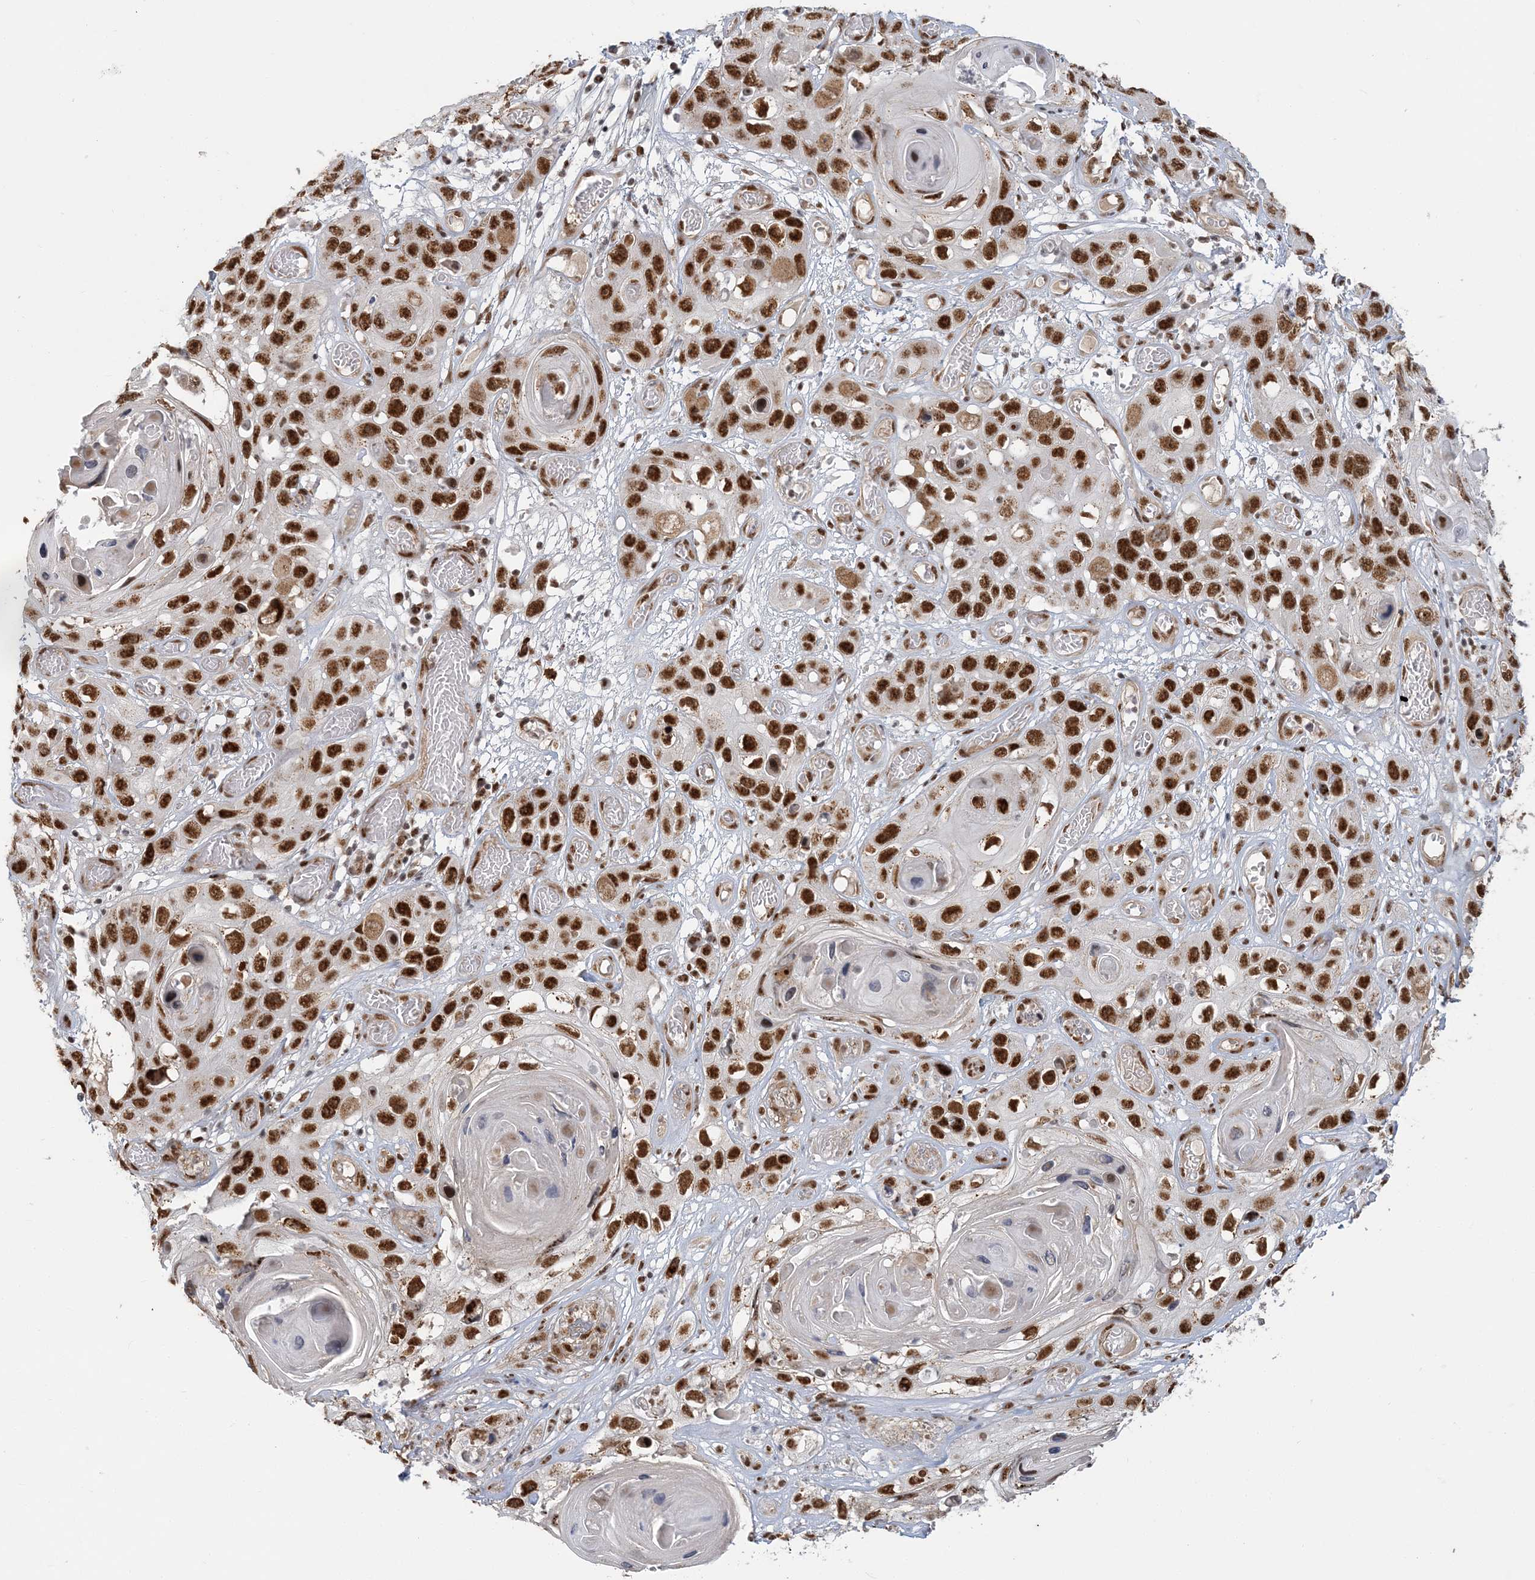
{"staining": {"intensity": "strong", "quantity": ">75%", "location": "nuclear"}, "tissue": "skin cancer", "cell_type": "Tumor cells", "image_type": "cancer", "snomed": [{"axis": "morphology", "description": "Squamous cell carcinoma, NOS"}, {"axis": "topography", "description": "Skin"}], "caption": "This histopathology image shows immunohistochemistry staining of skin cancer (squamous cell carcinoma), with high strong nuclear positivity in approximately >75% of tumor cells.", "gene": "PLRG1", "patient": {"sex": "male", "age": 55}}